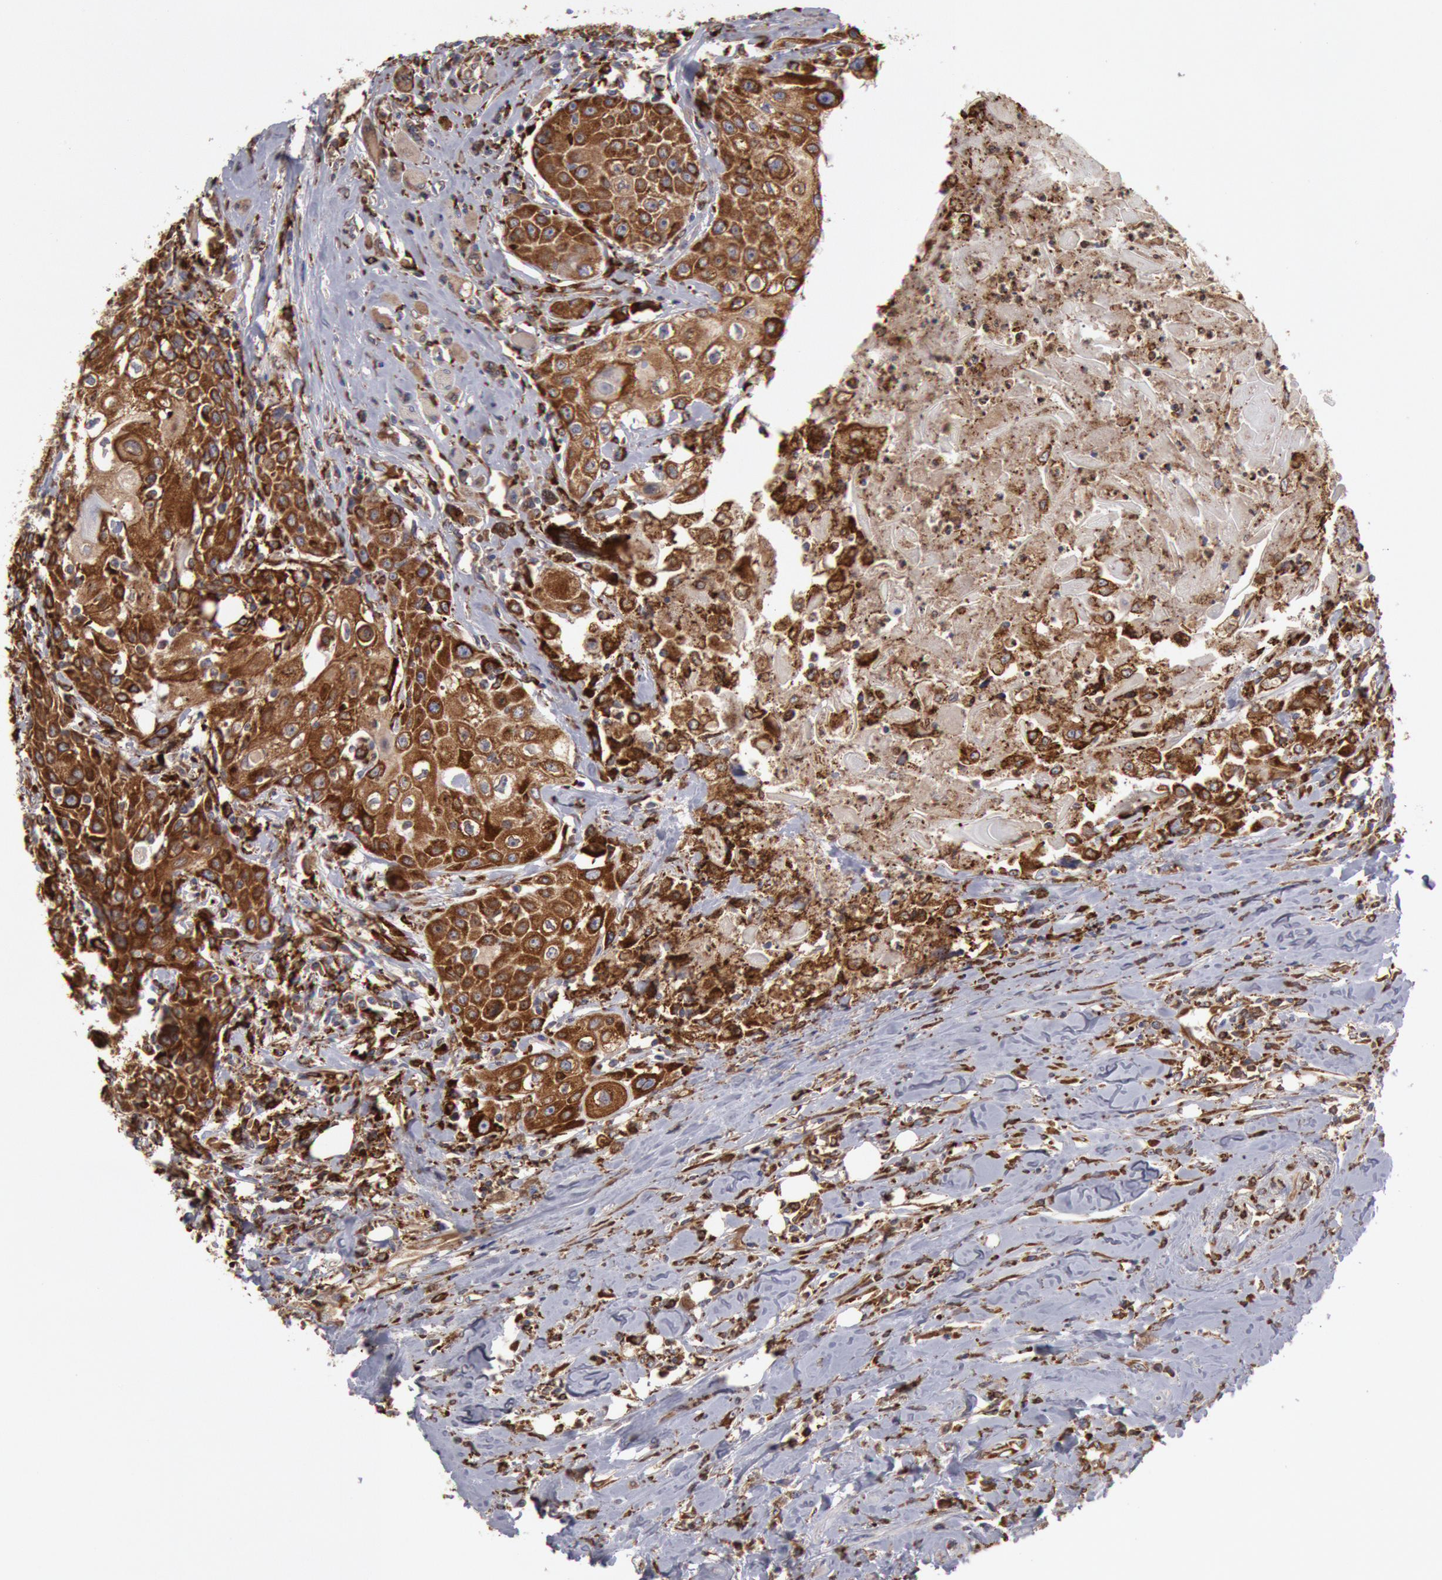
{"staining": {"intensity": "strong", "quantity": ">75%", "location": "cytoplasmic/membranous"}, "tissue": "head and neck cancer", "cell_type": "Tumor cells", "image_type": "cancer", "snomed": [{"axis": "morphology", "description": "Squamous cell carcinoma, NOS"}, {"axis": "topography", "description": "Oral tissue"}, {"axis": "topography", "description": "Head-Neck"}], "caption": "Head and neck cancer stained for a protein (brown) demonstrates strong cytoplasmic/membranous positive staining in approximately >75% of tumor cells.", "gene": "ERP44", "patient": {"sex": "female", "age": 82}}